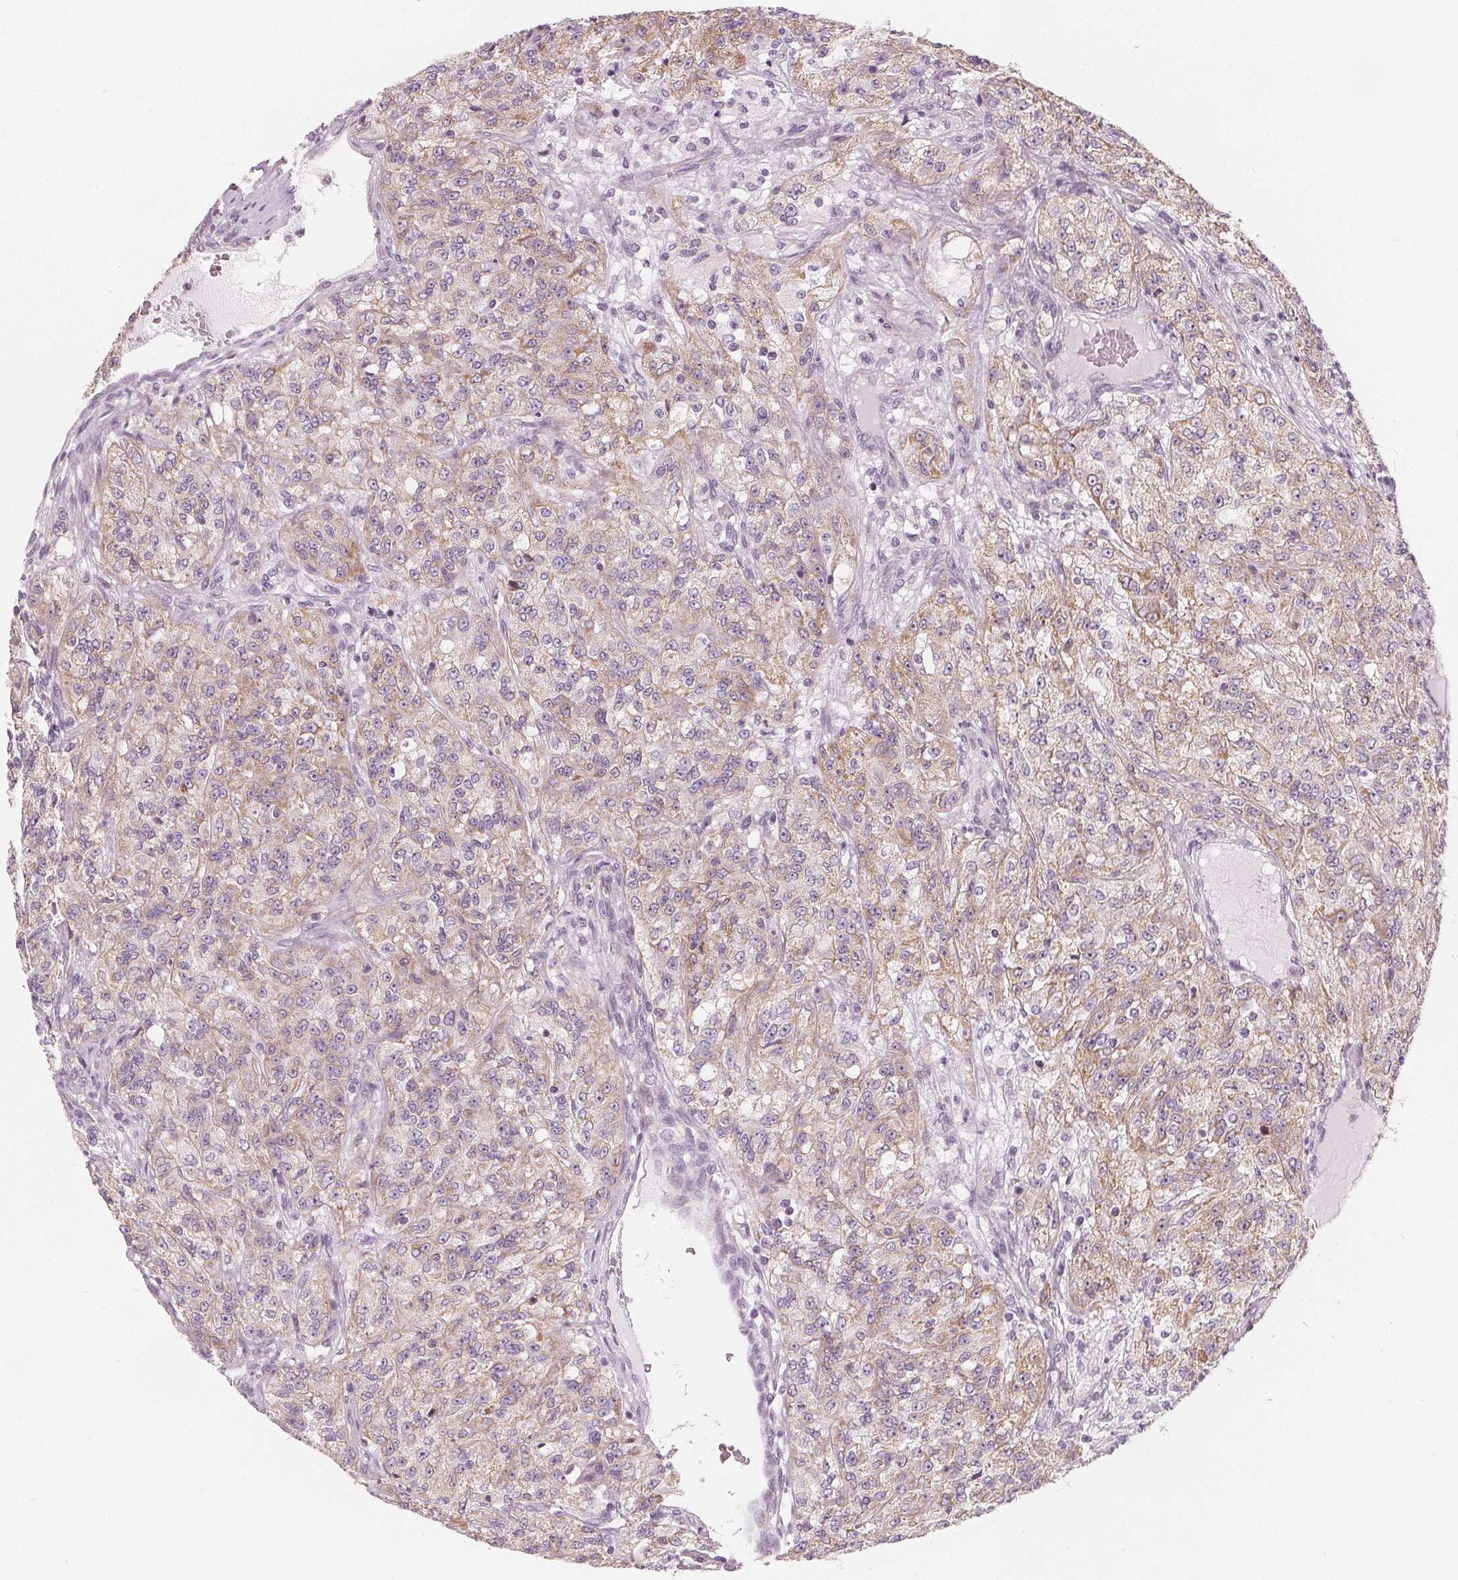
{"staining": {"intensity": "weak", "quantity": ">75%", "location": "cytoplasmic/membranous"}, "tissue": "renal cancer", "cell_type": "Tumor cells", "image_type": "cancer", "snomed": [{"axis": "morphology", "description": "Adenocarcinoma, NOS"}, {"axis": "topography", "description": "Kidney"}], "caption": "Immunohistochemical staining of renal cancer (adenocarcinoma) exhibits low levels of weak cytoplasmic/membranous positivity in about >75% of tumor cells.", "gene": "NUP210L", "patient": {"sex": "female", "age": 63}}